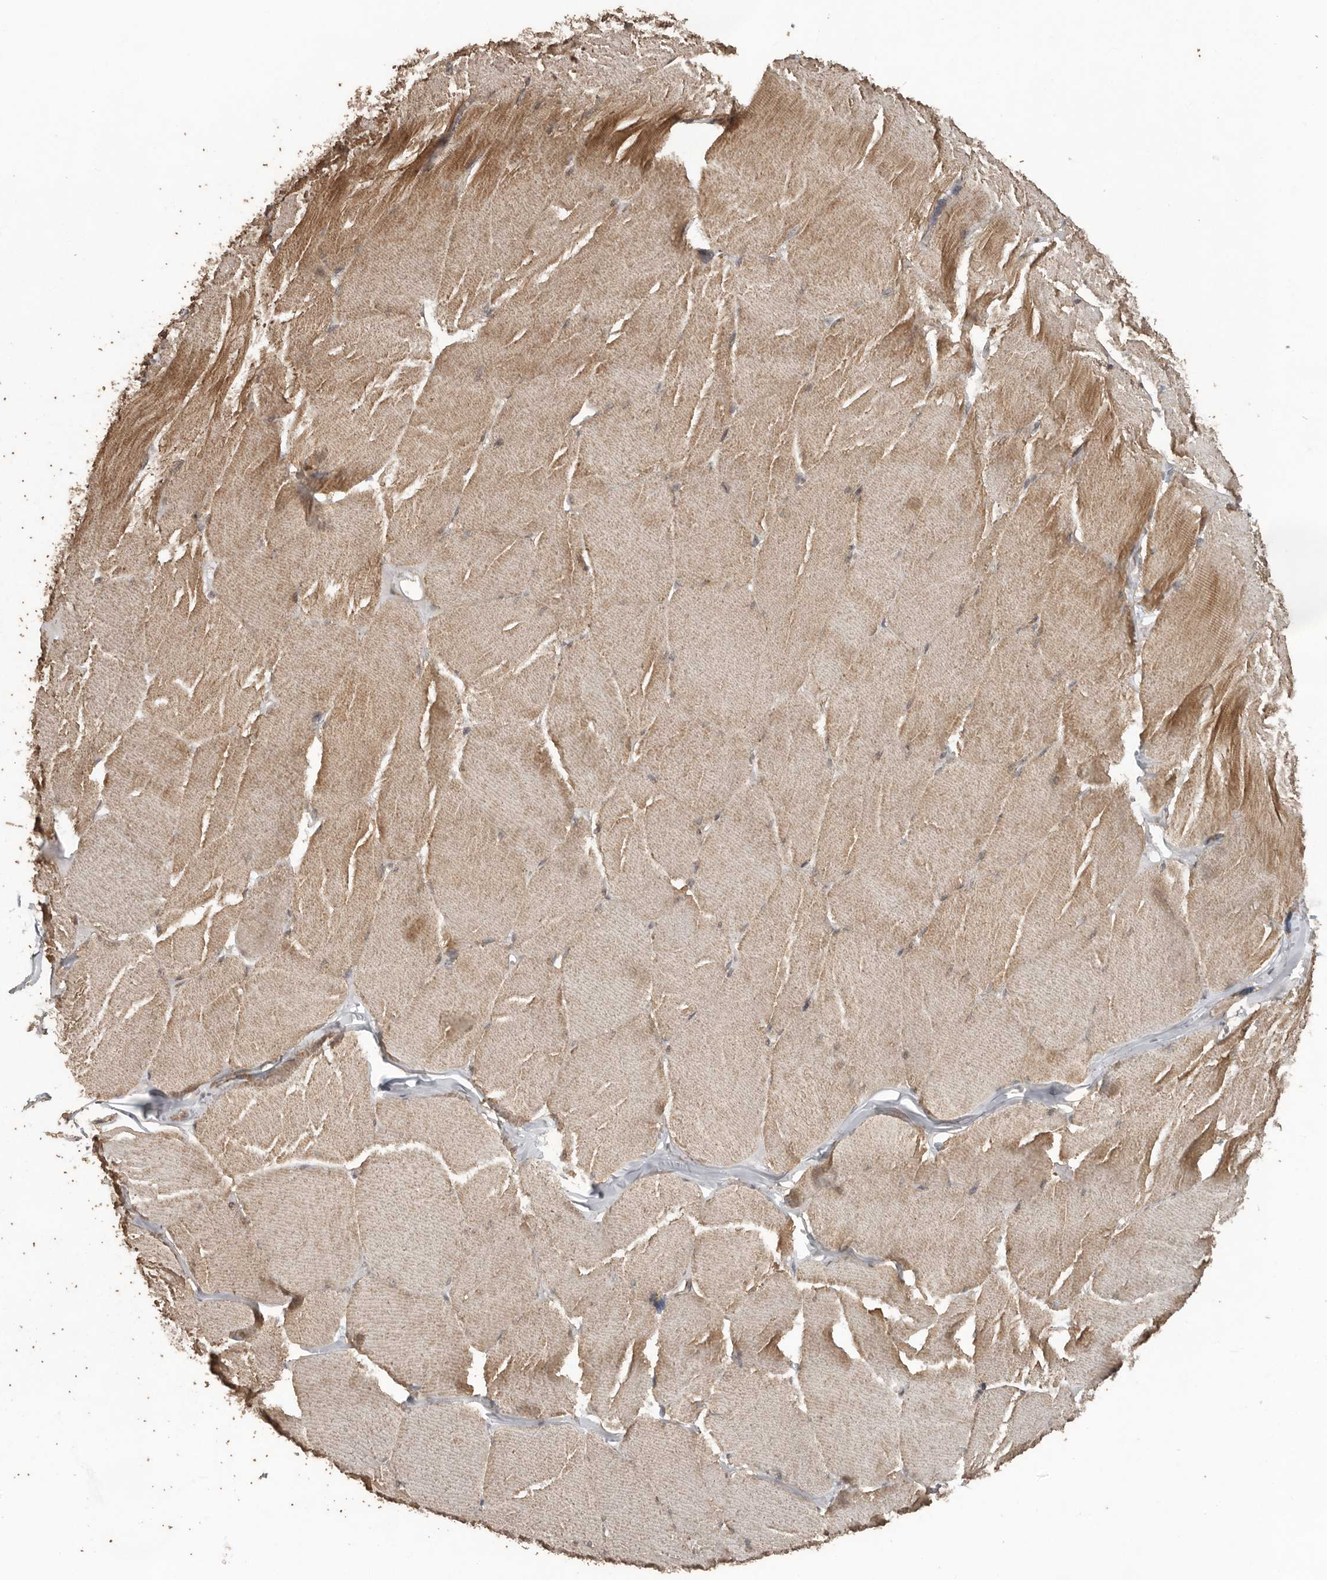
{"staining": {"intensity": "moderate", "quantity": ">75%", "location": "cytoplasmic/membranous"}, "tissue": "skeletal muscle", "cell_type": "Myocytes", "image_type": "normal", "snomed": [{"axis": "morphology", "description": "Normal tissue, NOS"}, {"axis": "topography", "description": "Skin"}, {"axis": "topography", "description": "Skeletal muscle"}], "caption": "IHC micrograph of unremarkable skeletal muscle stained for a protein (brown), which shows medium levels of moderate cytoplasmic/membranous positivity in approximately >75% of myocytes.", "gene": "CEP350", "patient": {"sex": "male", "age": 83}}